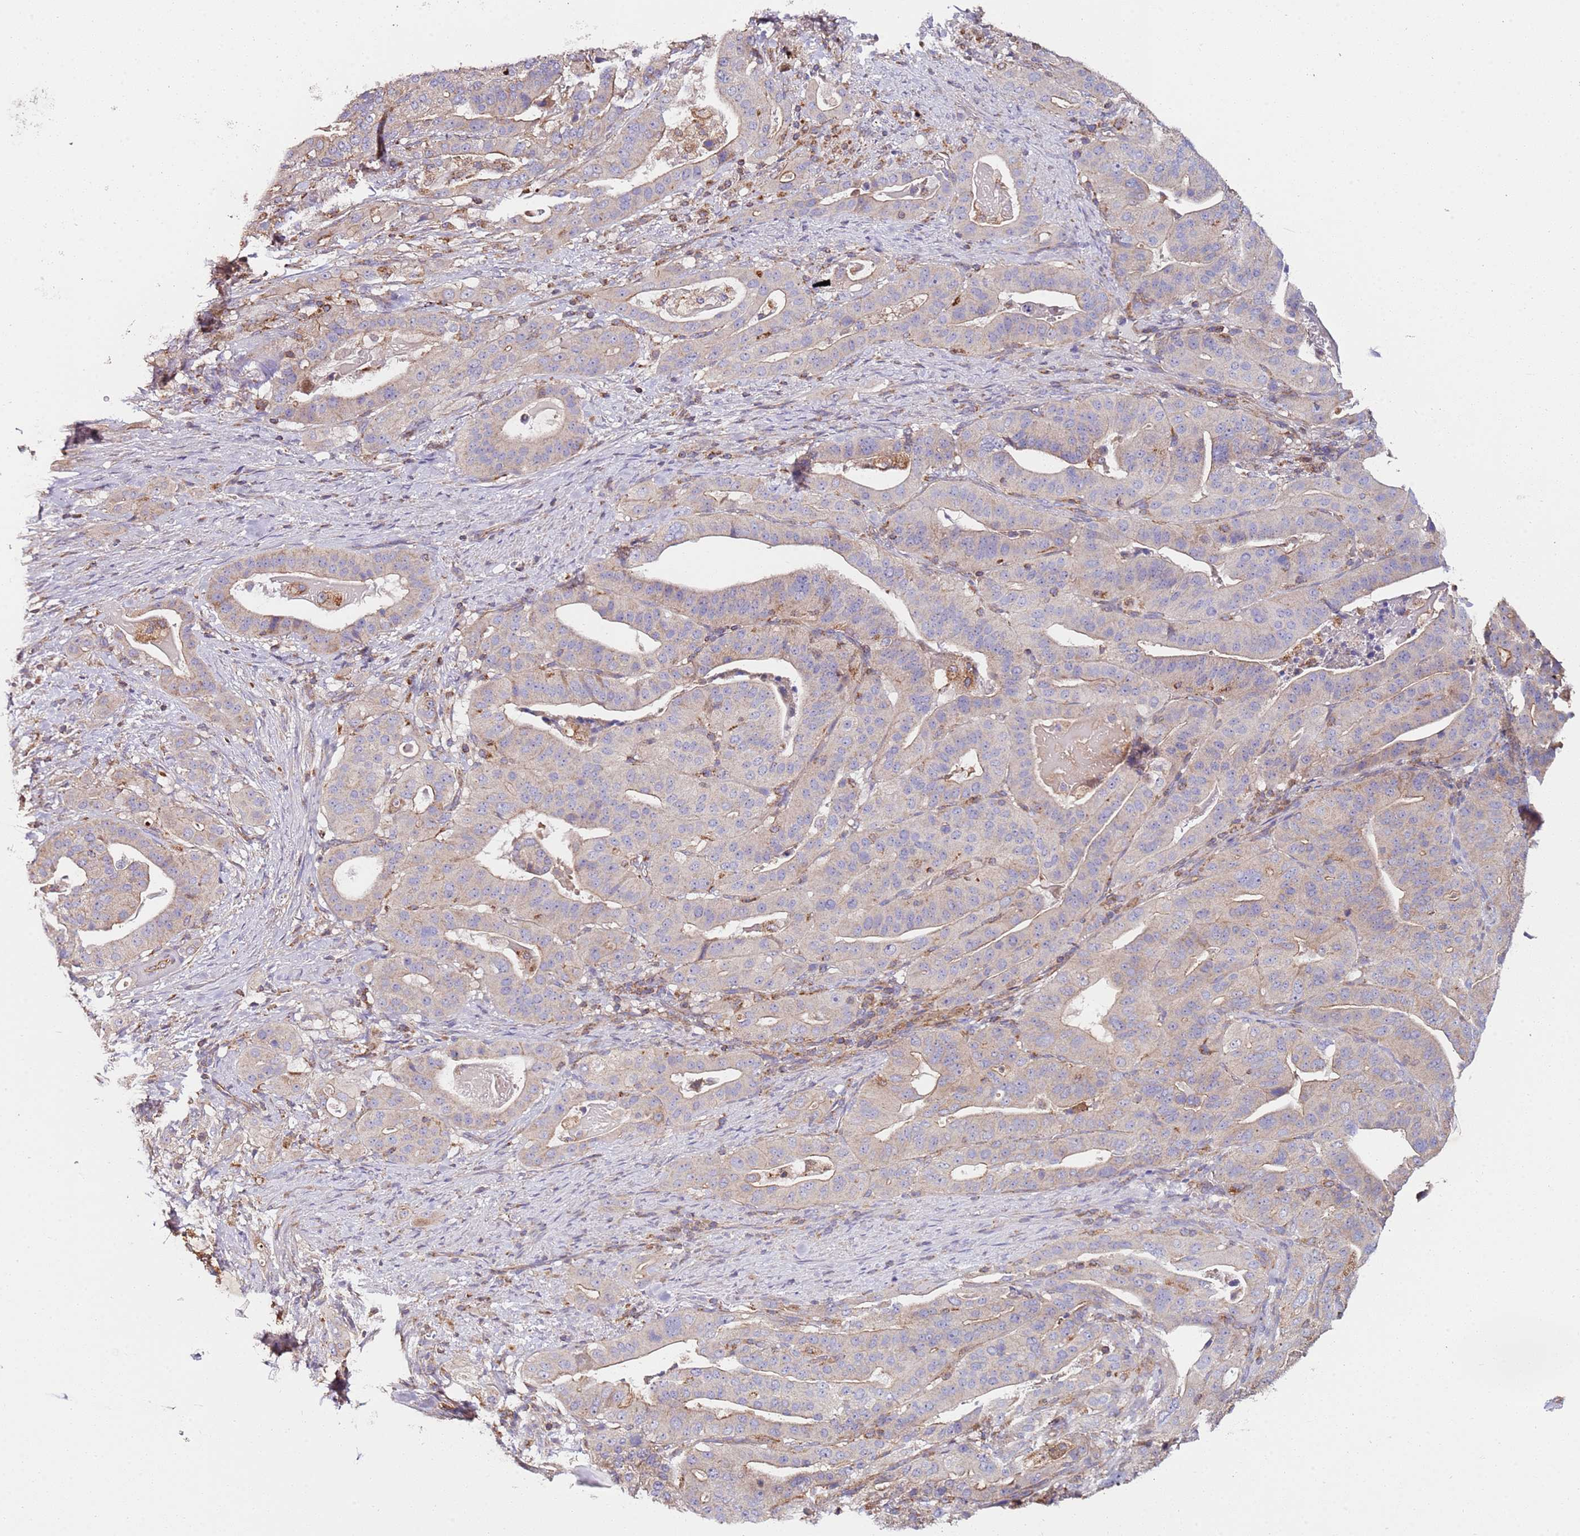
{"staining": {"intensity": "negative", "quantity": "none", "location": "none"}, "tissue": "stomach cancer", "cell_type": "Tumor cells", "image_type": "cancer", "snomed": [{"axis": "morphology", "description": "Adenocarcinoma, NOS"}, {"axis": "topography", "description": "Stomach"}], "caption": "Human stomach cancer (adenocarcinoma) stained for a protein using IHC reveals no positivity in tumor cells.", "gene": "RMND5A", "patient": {"sex": "male", "age": 48}}